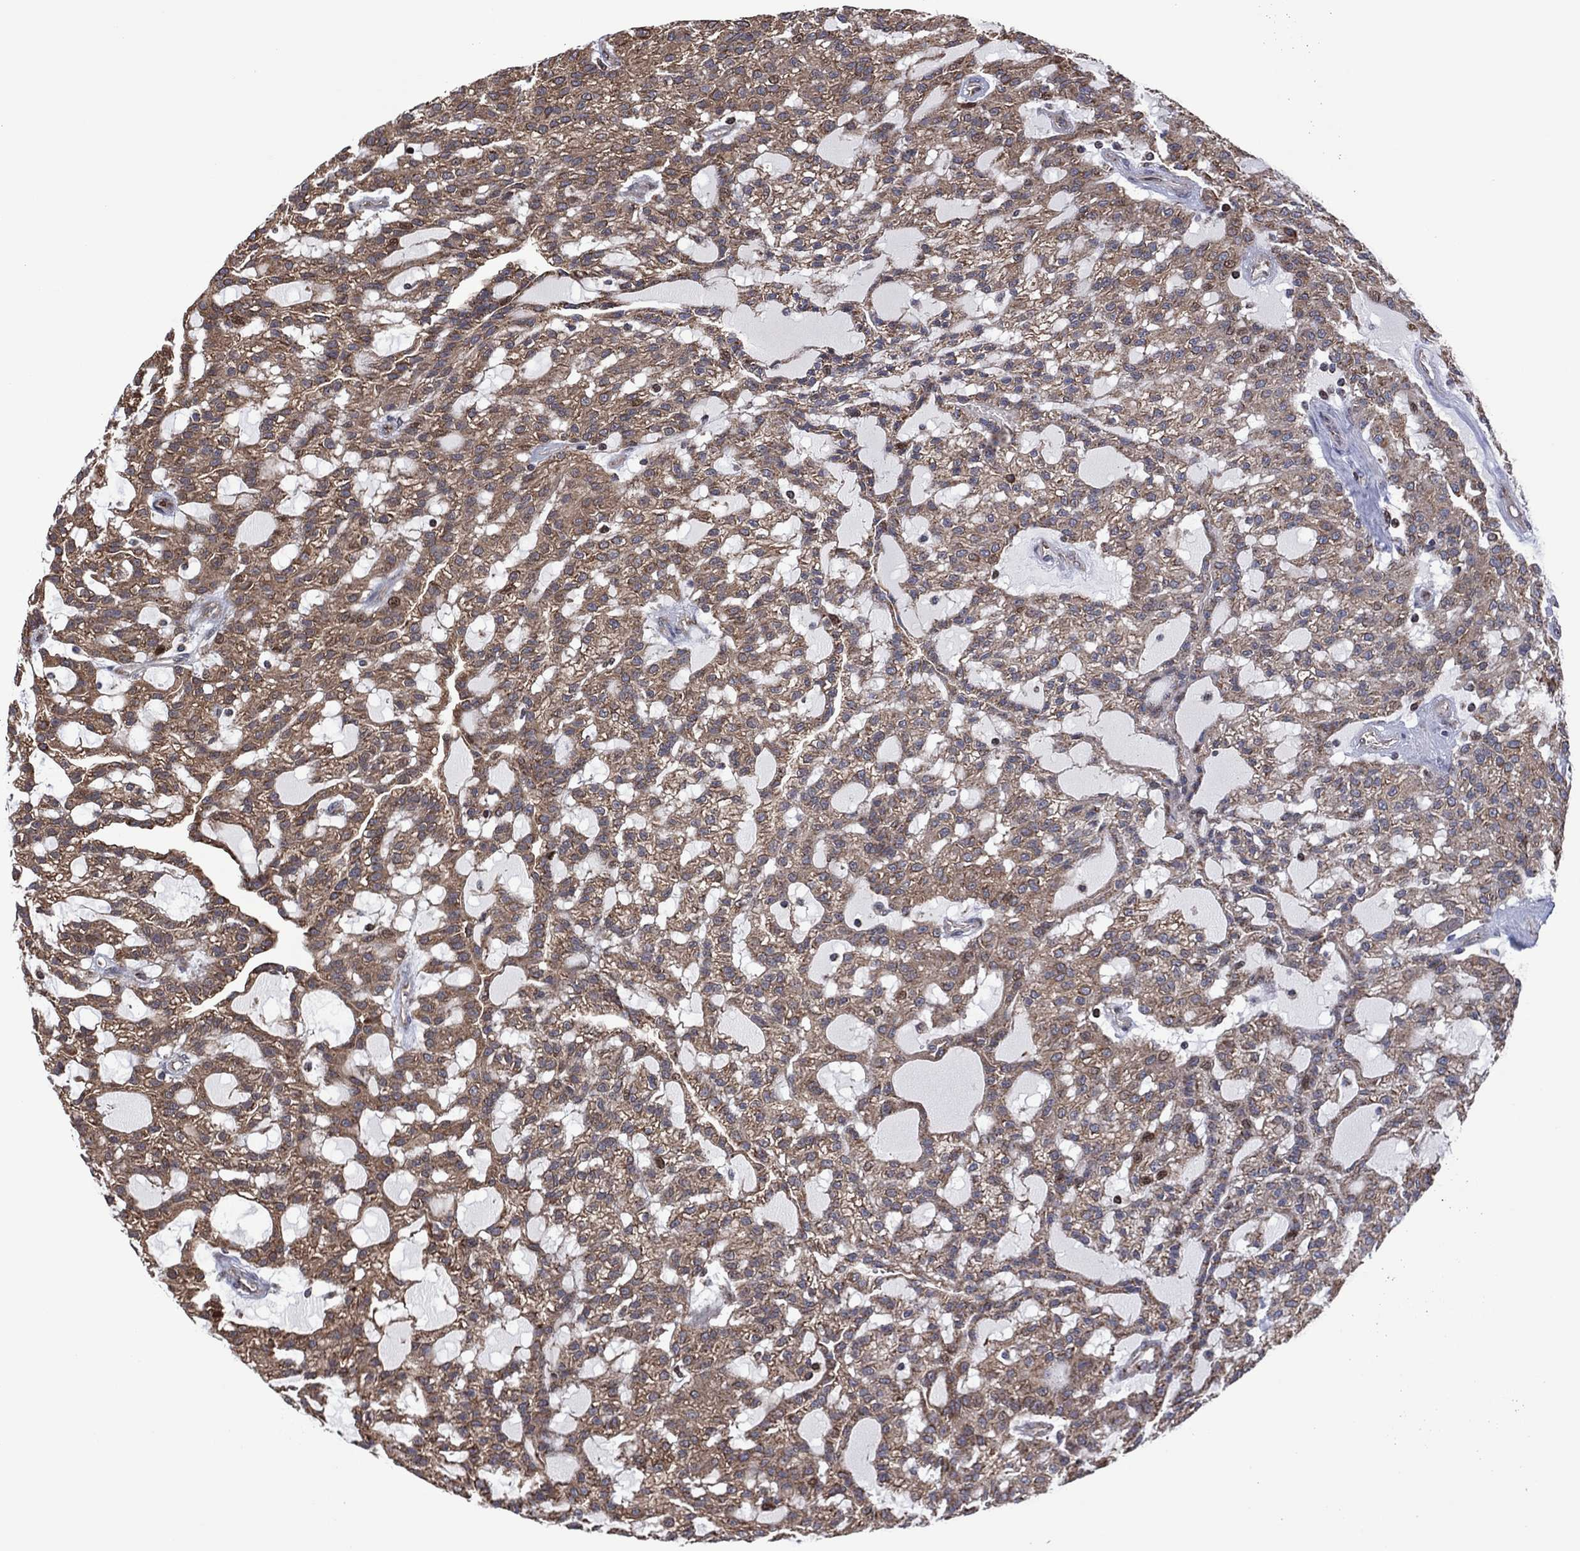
{"staining": {"intensity": "weak", "quantity": "25%-75%", "location": "cytoplasmic/membranous"}, "tissue": "renal cancer", "cell_type": "Tumor cells", "image_type": "cancer", "snomed": [{"axis": "morphology", "description": "Adenocarcinoma, NOS"}, {"axis": "topography", "description": "Kidney"}], "caption": "IHC staining of renal cancer, which displays low levels of weak cytoplasmic/membranous staining in approximately 25%-75% of tumor cells indicating weak cytoplasmic/membranous protein staining. The staining was performed using DAB (brown) for protein detection and nuclei were counterstained in hematoxylin (blue).", "gene": "PIDD1", "patient": {"sex": "male", "age": 63}}